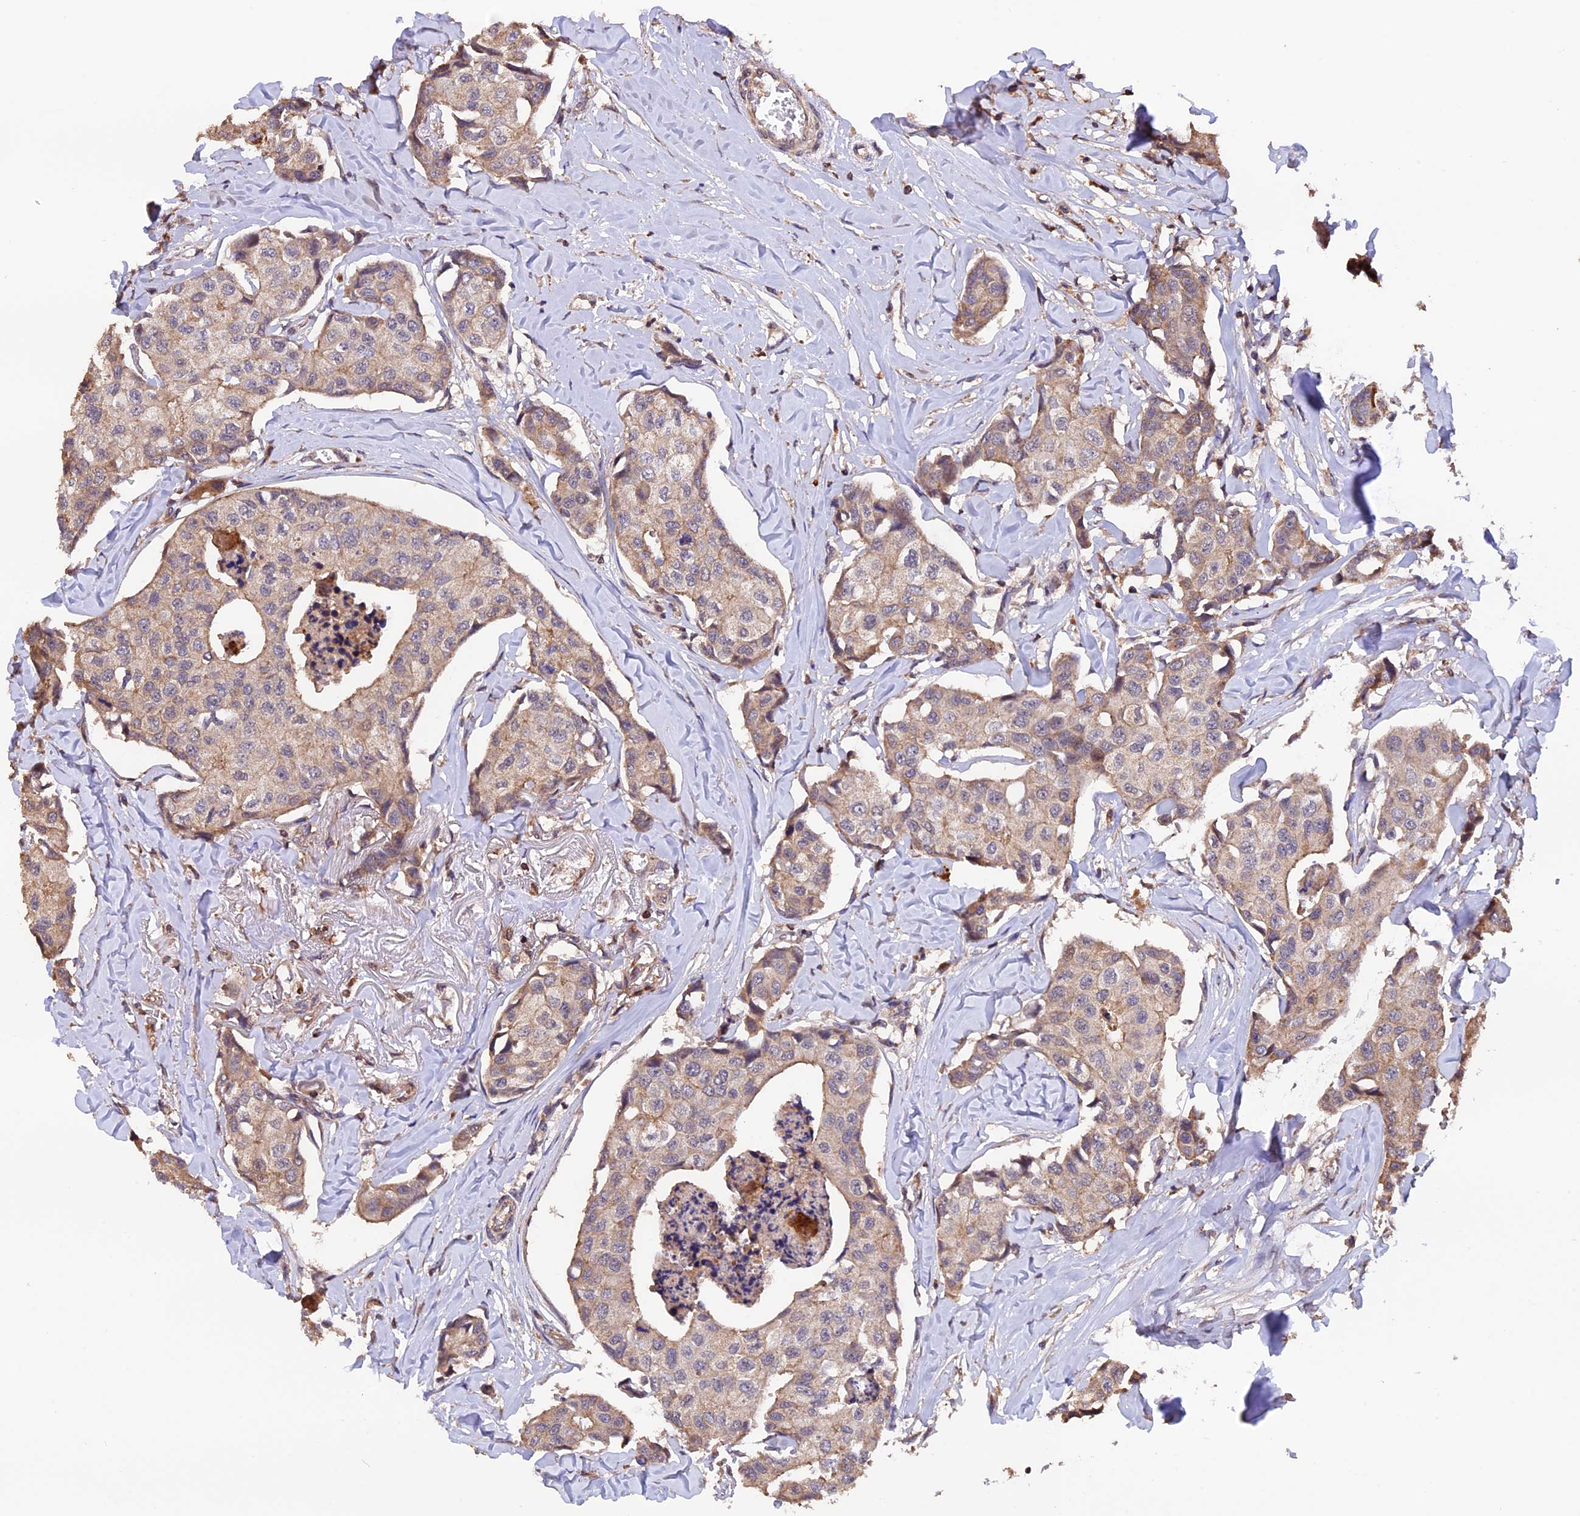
{"staining": {"intensity": "weak", "quantity": ">75%", "location": "cytoplasmic/membranous"}, "tissue": "breast cancer", "cell_type": "Tumor cells", "image_type": "cancer", "snomed": [{"axis": "morphology", "description": "Duct carcinoma"}, {"axis": "topography", "description": "Breast"}], "caption": "The image displays a brown stain indicating the presence of a protein in the cytoplasmic/membranous of tumor cells in breast infiltrating ductal carcinoma.", "gene": "PKD2L2", "patient": {"sex": "female", "age": 80}}